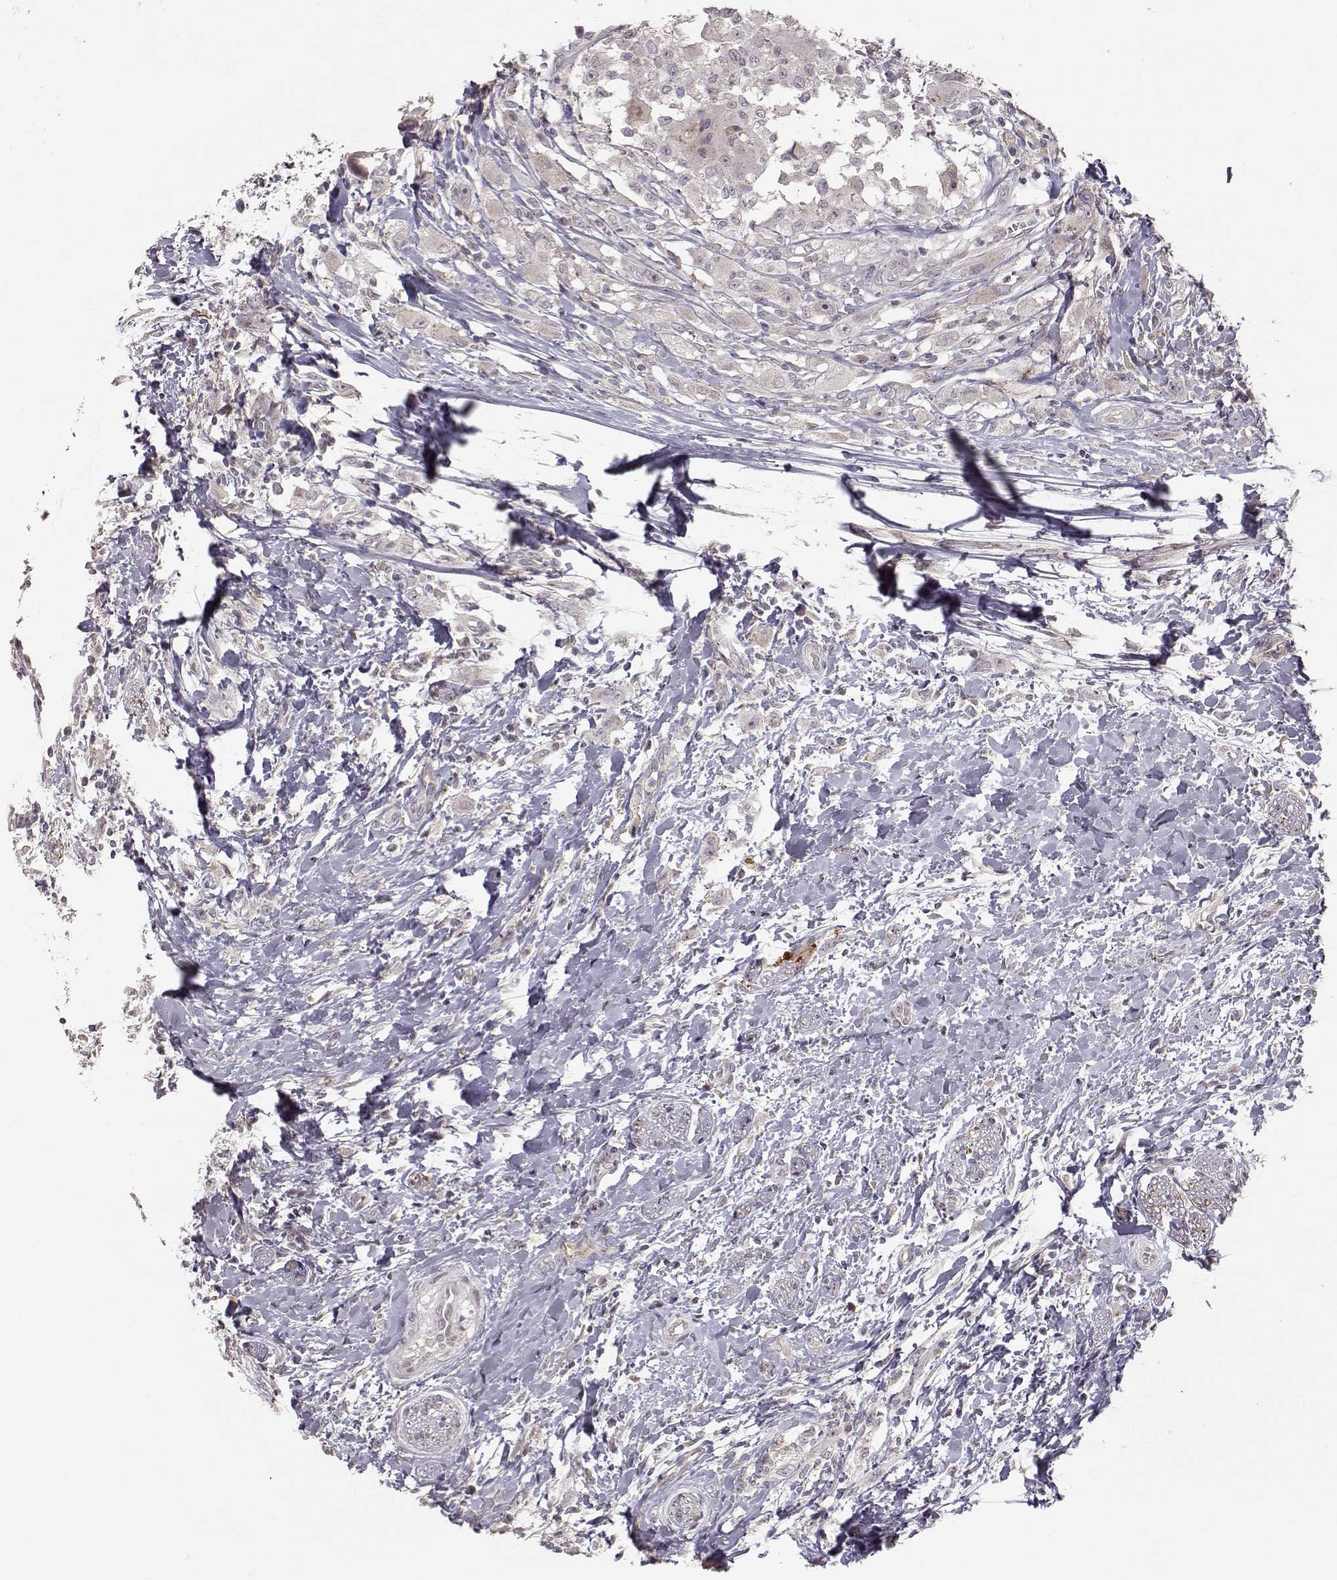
{"staining": {"intensity": "negative", "quantity": "none", "location": "none"}, "tissue": "head and neck cancer", "cell_type": "Tumor cells", "image_type": "cancer", "snomed": [{"axis": "morphology", "description": "Squamous cell carcinoma, NOS"}, {"axis": "morphology", "description": "Squamous cell carcinoma, metastatic, NOS"}, {"axis": "topography", "description": "Oral tissue"}, {"axis": "topography", "description": "Head-Neck"}], "caption": "Tumor cells are negative for protein expression in human head and neck squamous cell carcinoma.", "gene": "PNMT", "patient": {"sex": "female", "age": 85}}